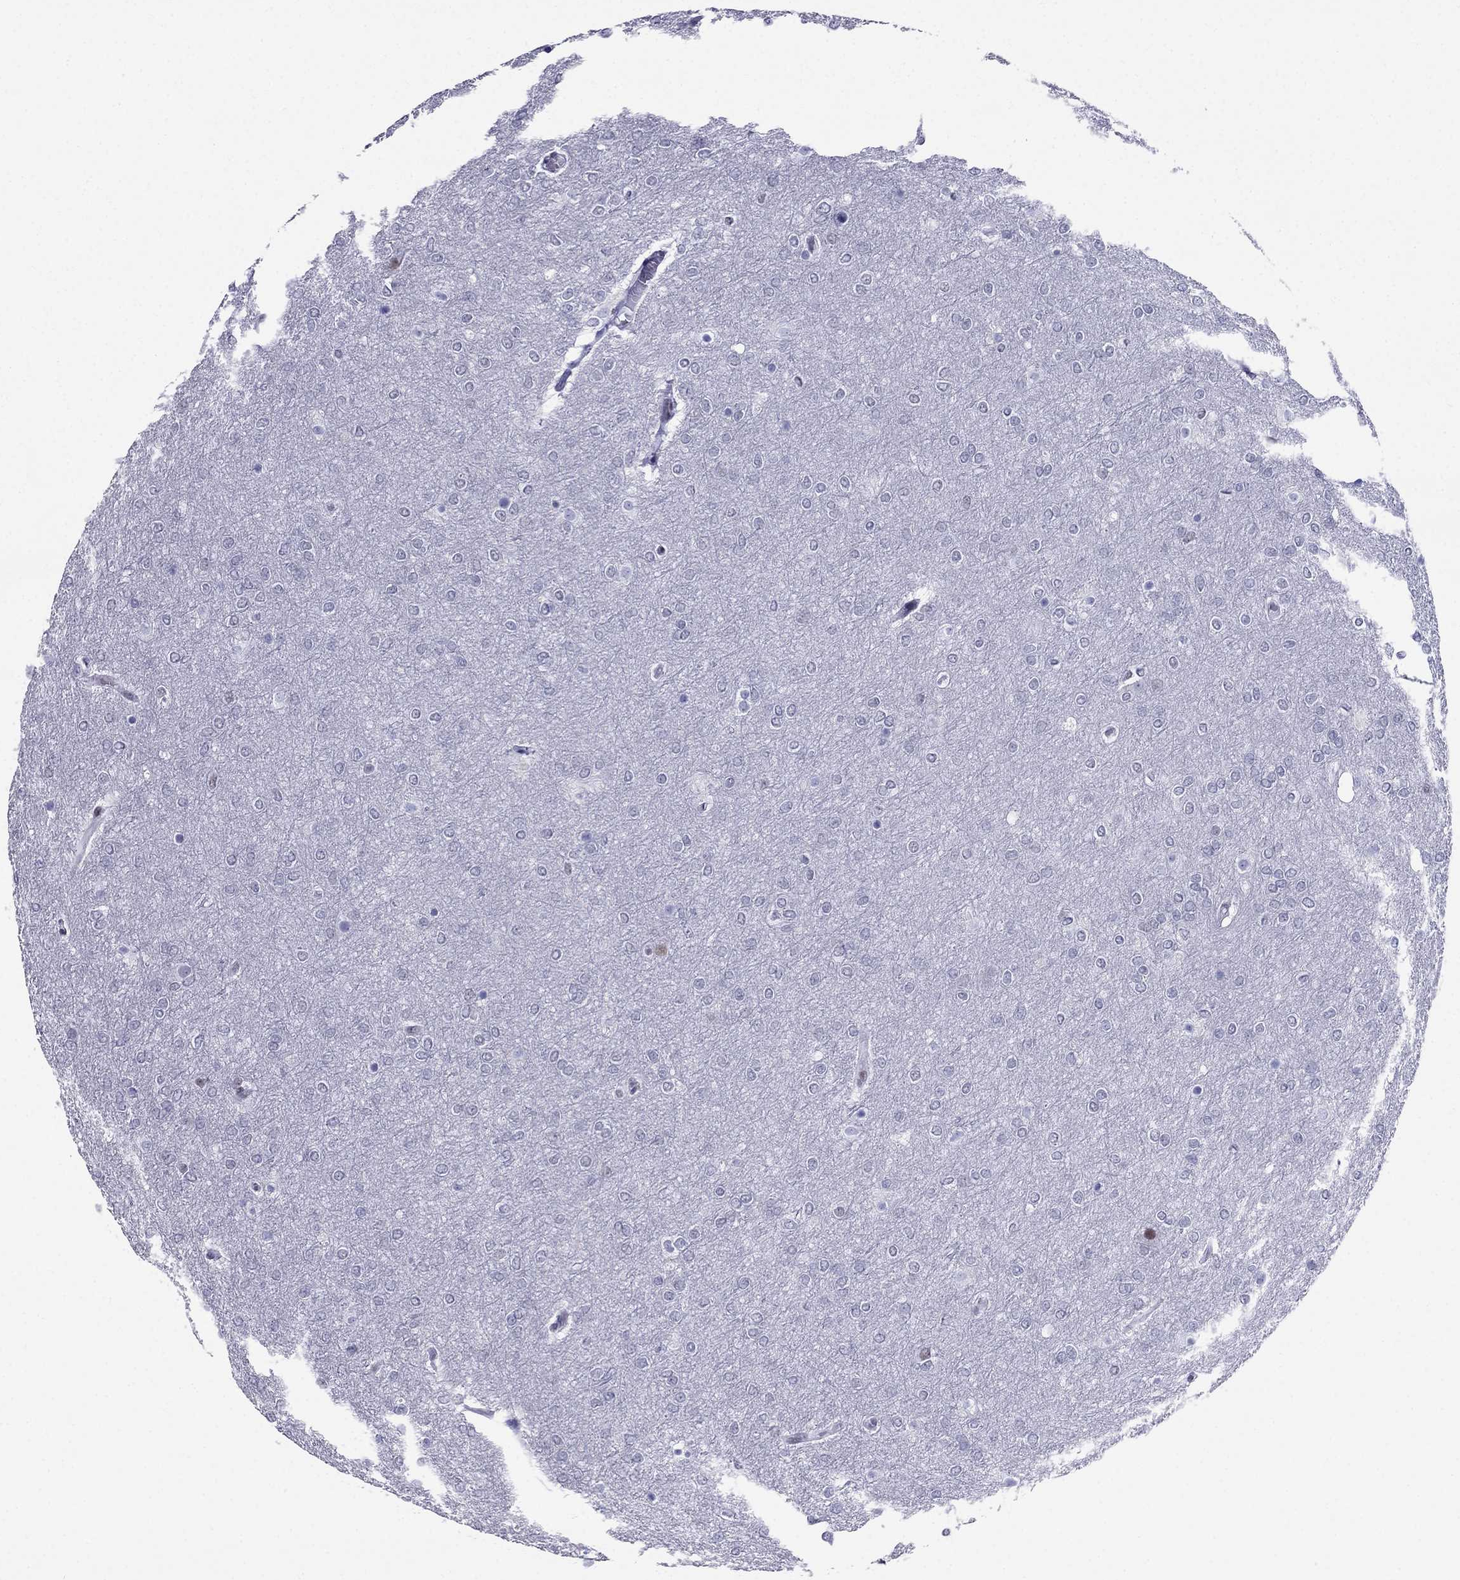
{"staining": {"intensity": "negative", "quantity": "none", "location": "none"}, "tissue": "glioma", "cell_type": "Tumor cells", "image_type": "cancer", "snomed": [{"axis": "morphology", "description": "Glioma, malignant, High grade"}, {"axis": "topography", "description": "Brain"}], "caption": "High-grade glioma (malignant) was stained to show a protein in brown. There is no significant expression in tumor cells.", "gene": "PPM1G", "patient": {"sex": "female", "age": 61}}